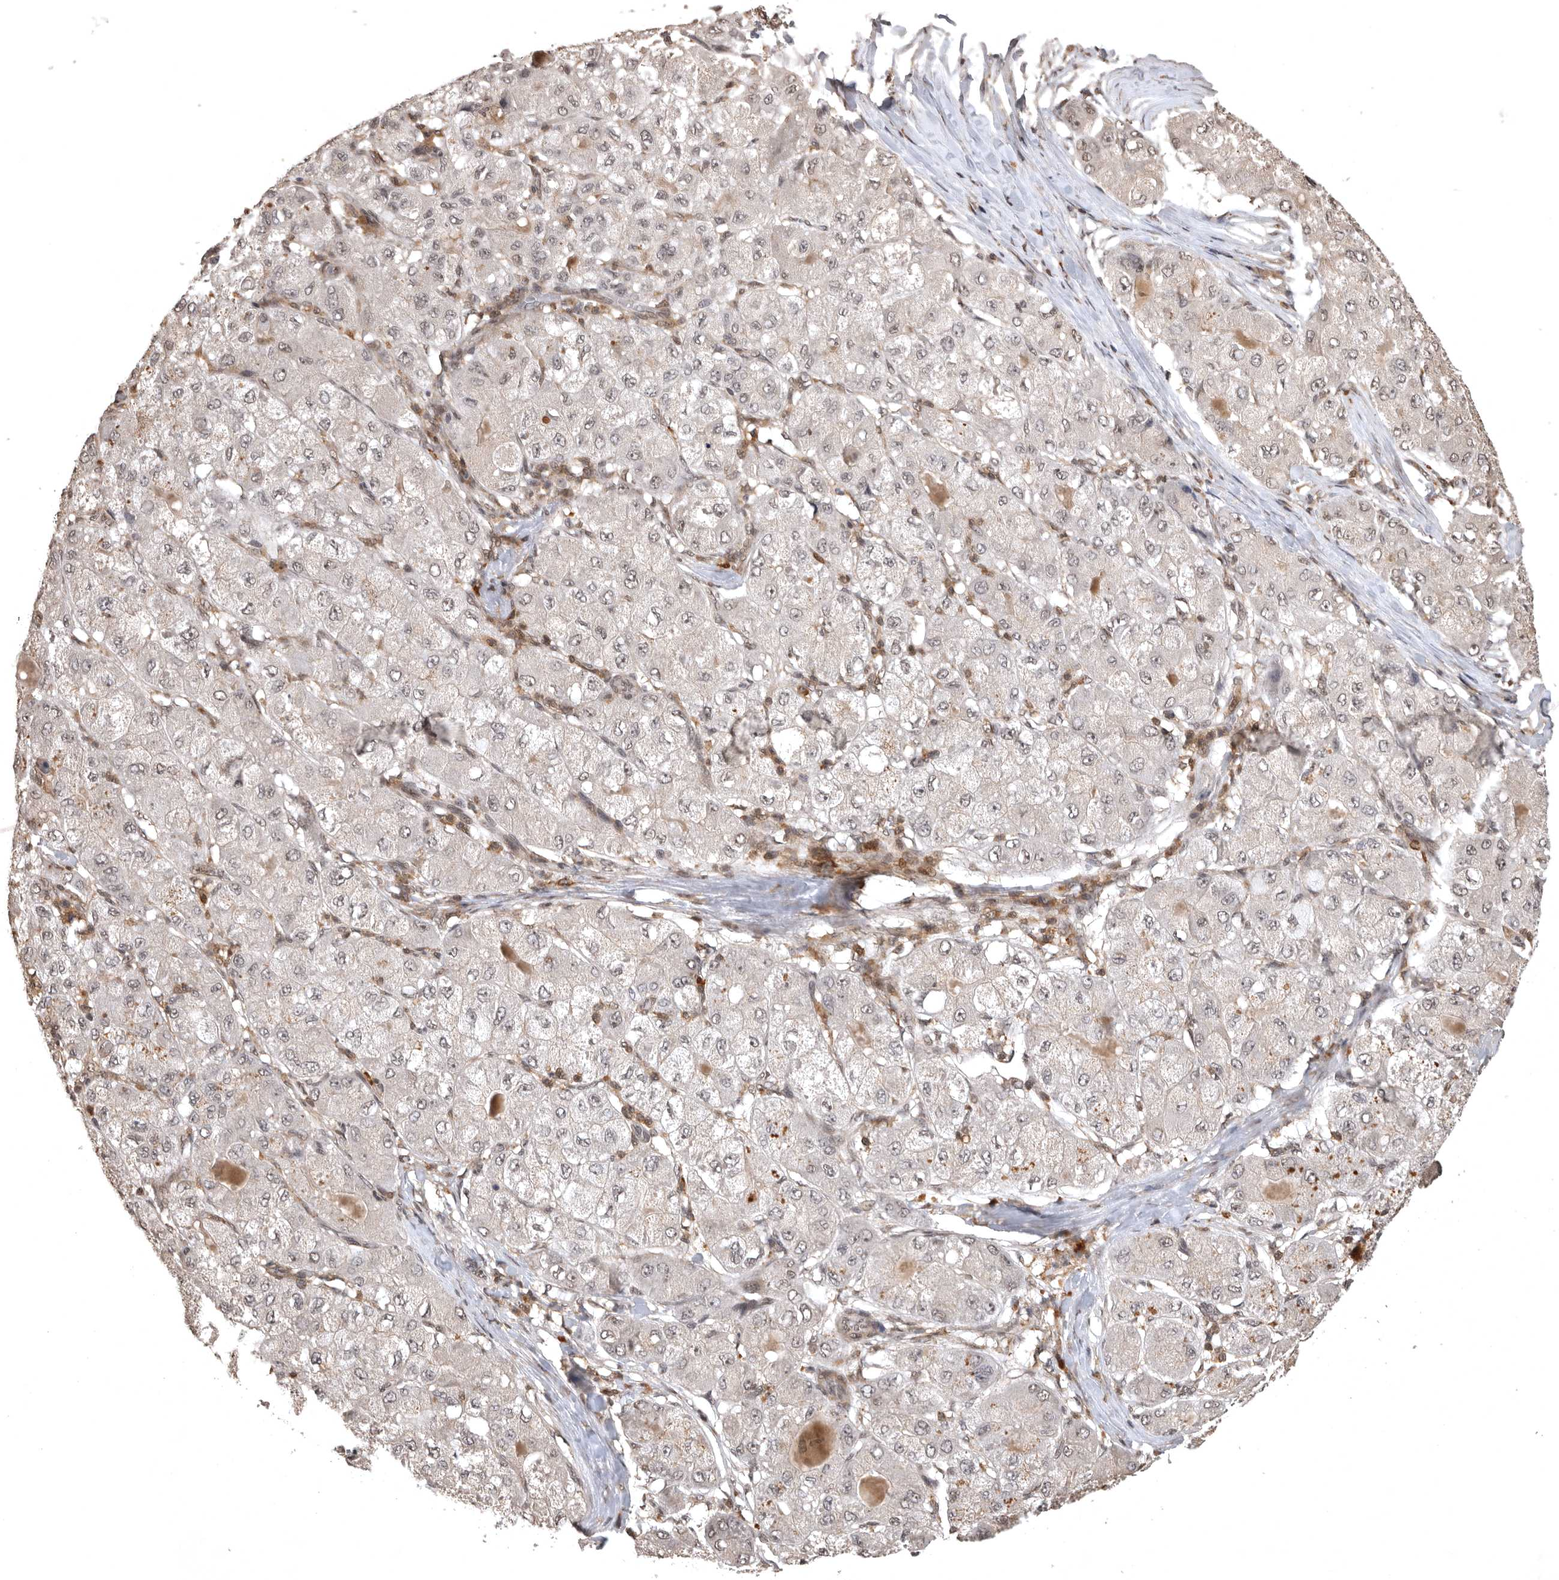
{"staining": {"intensity": "weak", "quantity": "<25%", "location": "nuclear"}, "tissue": "liver cancer", "cell_type": "Tumor cells", "image_type": "cancer", "snomed": [{"axis": "morphology", "description": "Carcinoma, Hepatocellular, NOS"}, {"axis": "topography", "description": "Liver"}], "caption": "High power microscopy photomicrograph of an IHC photomicrograph of liver cancer (hepatocellular carcinoma), revealing no significant positivity in tumor cells. The staining is performed using DAB brown chromogen with nuclei counter-stained in using hematoxylin.", "gene": "CBLL1", "patient": {"sex": "male", "age": 80}}